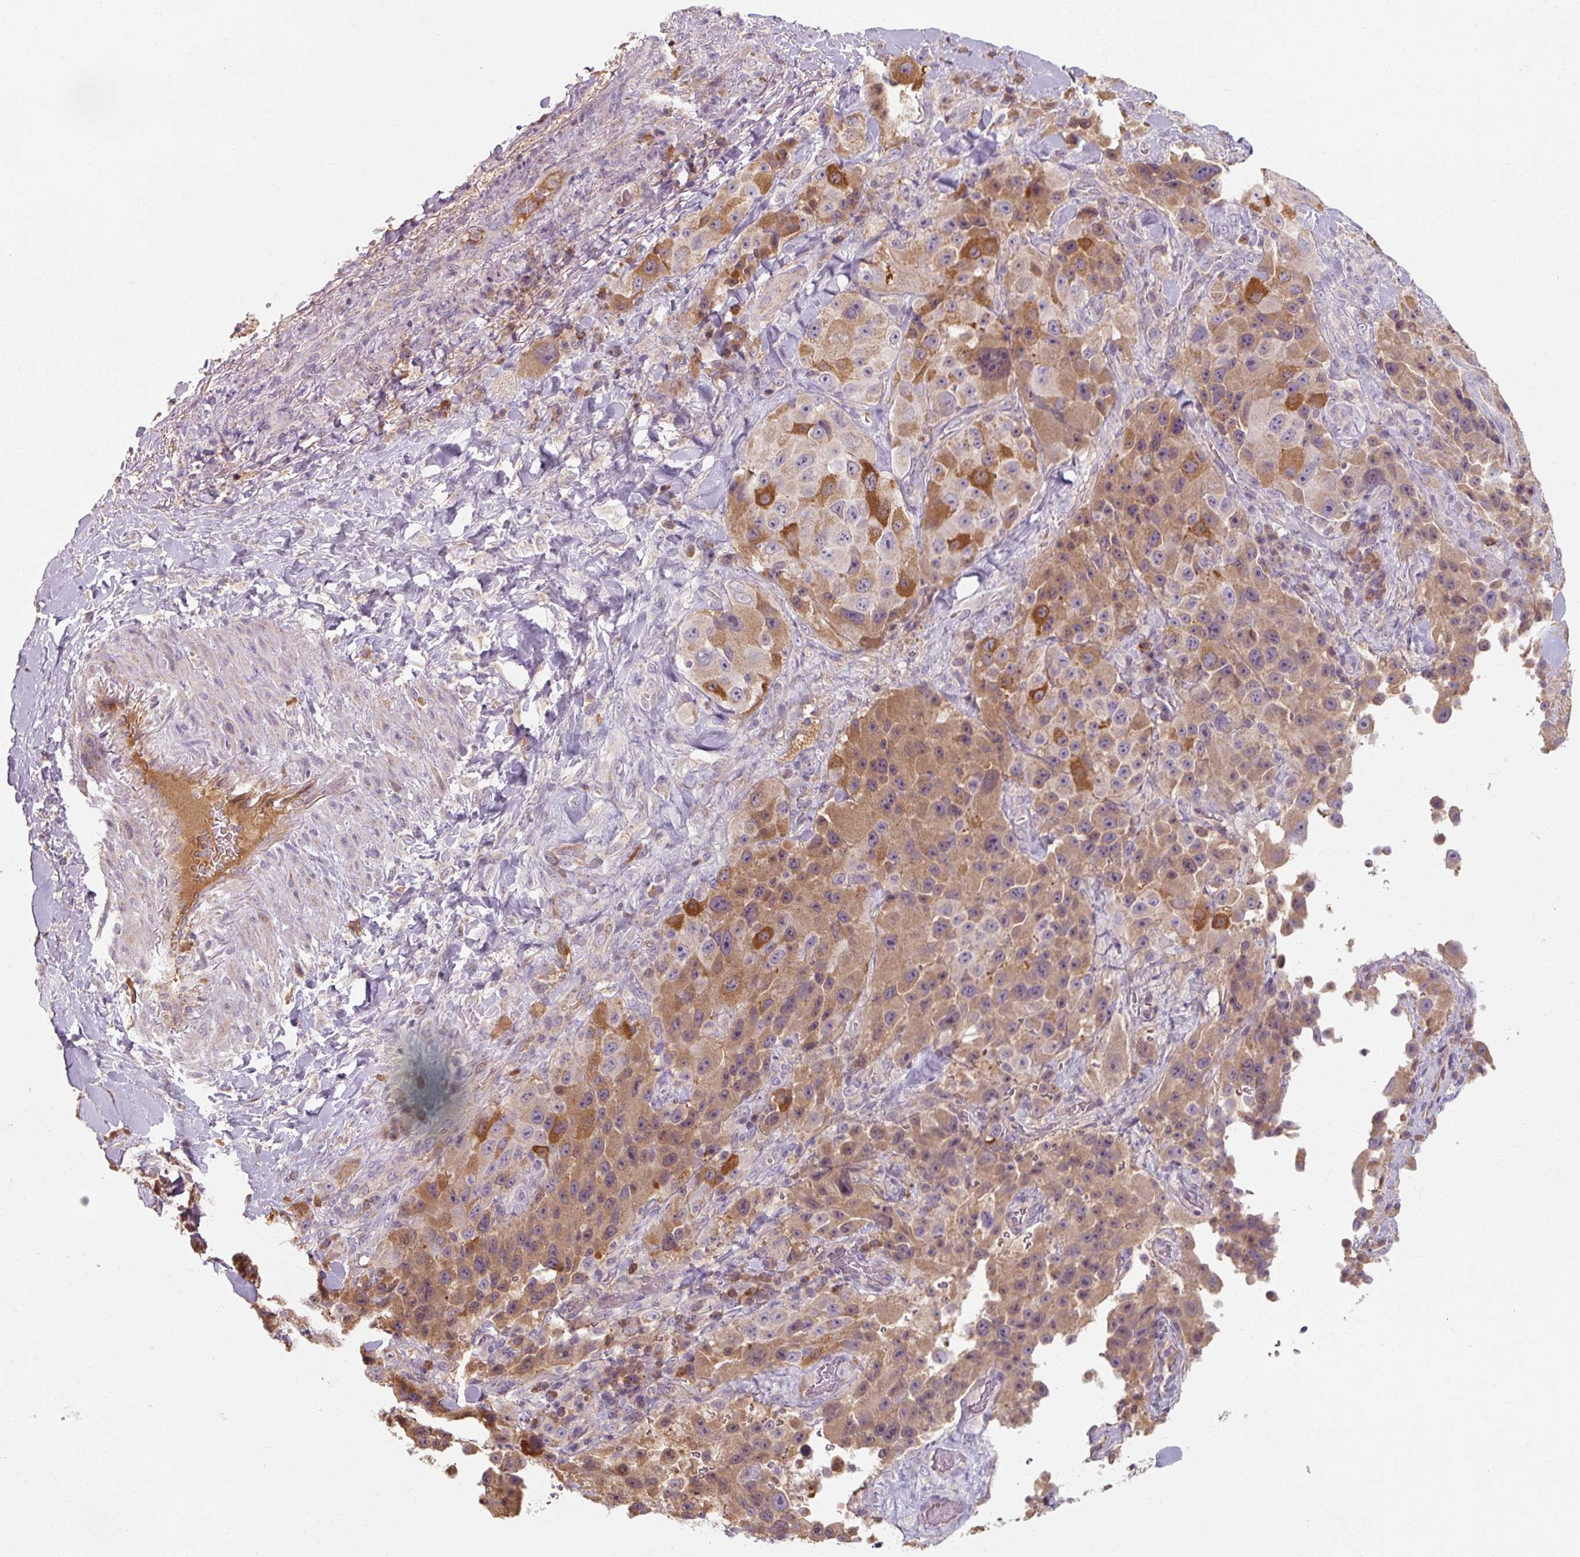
{"staining": {"intensity": "moderate", "quantity": ">75%", "location": "cytoplasmic/membranous"}, "tissue": "melanoma", "cell_type": "Tumor cells", "image_type": "cancer", "snomed": [{"axis": "morphology", "description": "Malignant melanoma, Metastatic site"}, {"axis": "topography", "description": "Lymph node"}], "caption": "Immunohistochemical staining of malignant melanoma (metastatic site) reveals moderate cytoplasmic/membranous protein staining in approximately >75% of tumor cells.", "gene": "TSEN54", "patient": {"sex": "male", "age": 62}}